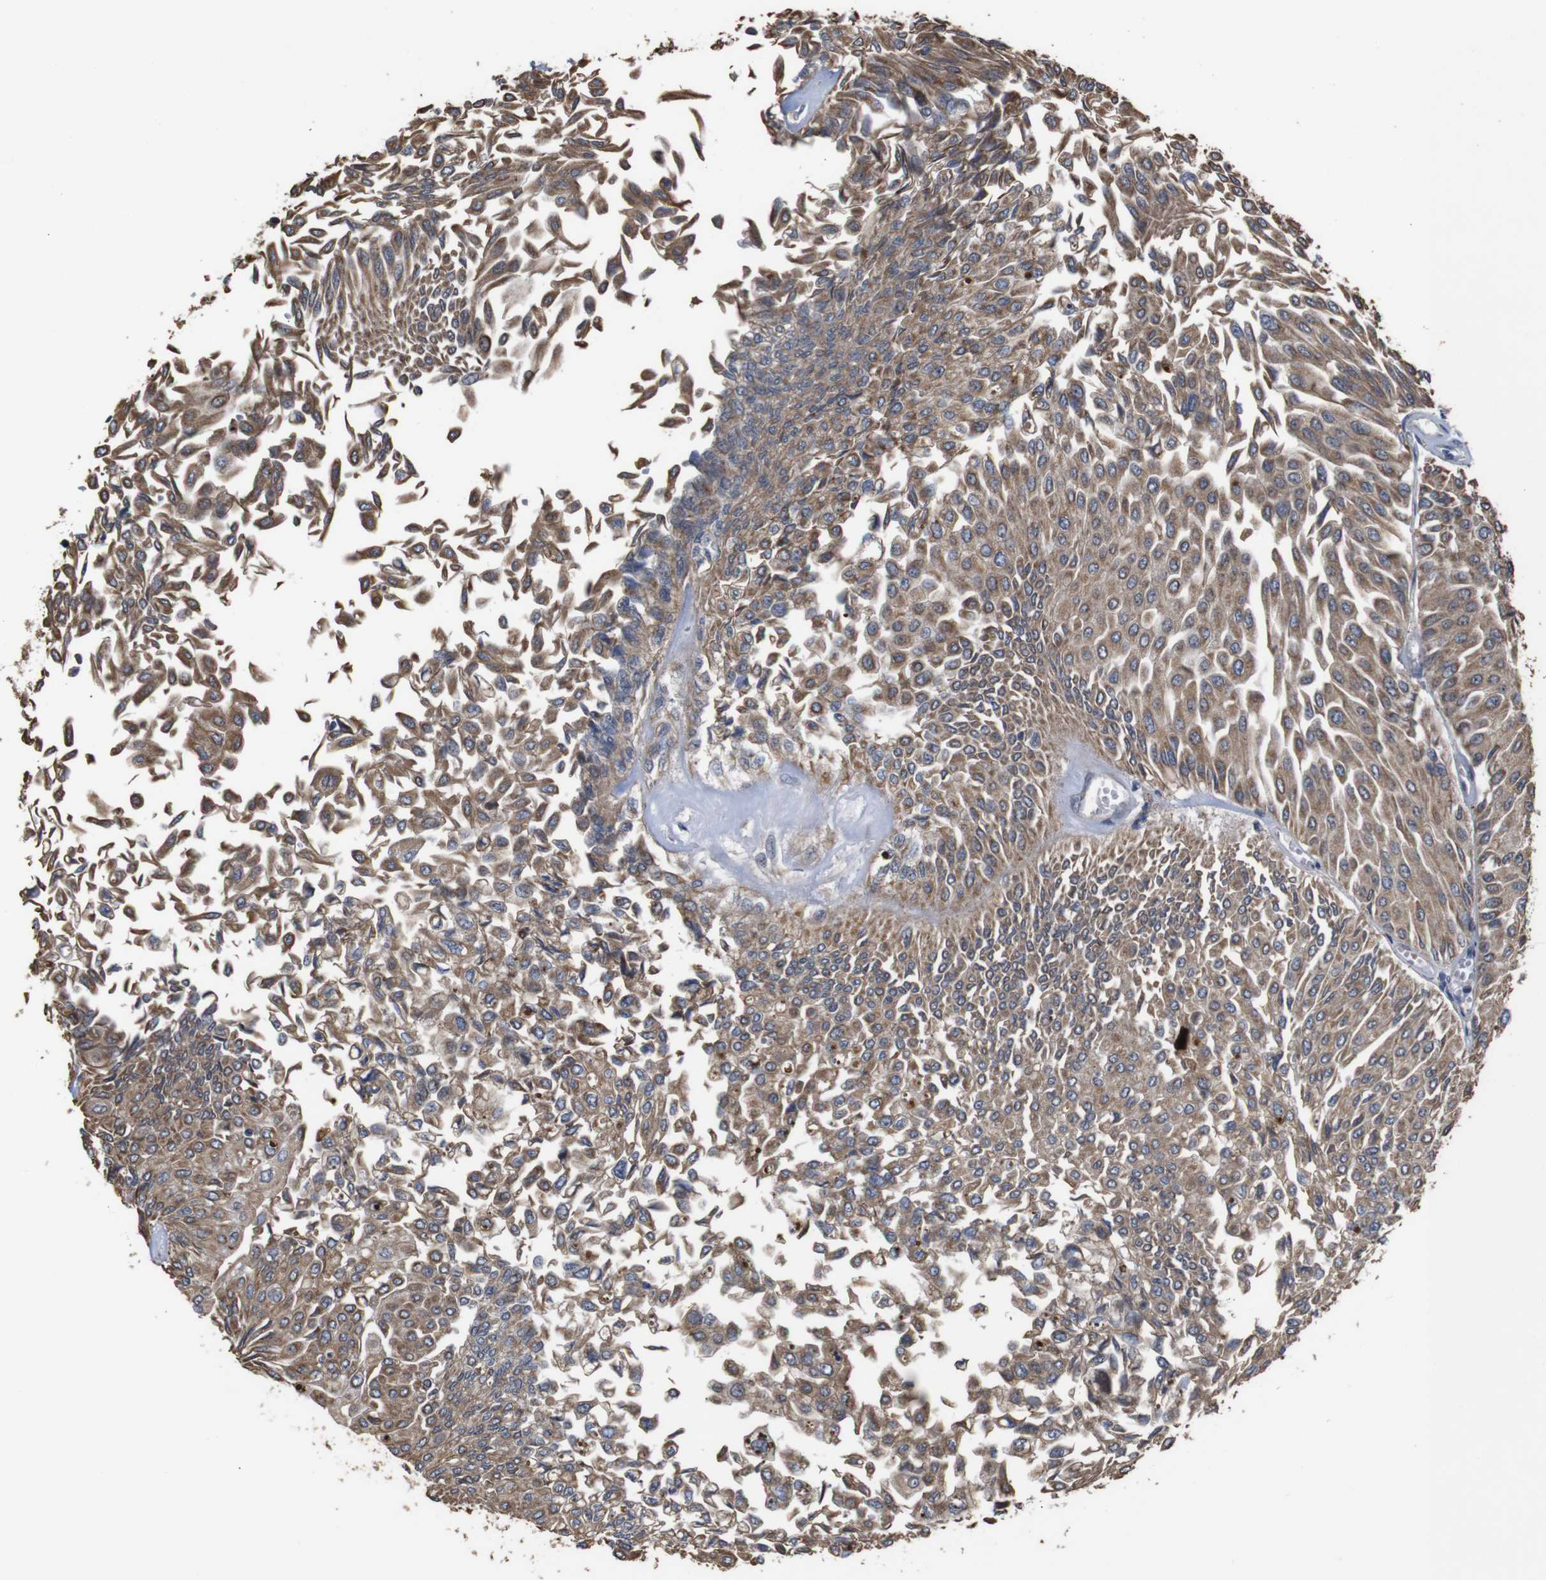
{"staining": {"intensity": "moderate", "quantity": ">75%", "location": "cytoplasmic/membranous"}, "tissue": "urothelial cancer", "cell_type": "Tumor cells", "image_type": "cancer", "snomed": [{"axis": "morphology", "description": "Urothelial carcinoma, Low grade"}, {"axis": "topography", "description": "Urinary bladder"}], "caption": "Moderate cytoplasmic/membranous staining for a protein is present in approximately >75% of tumor cells of urothelial cancer using IHC.", "gene": "ATP7B", "patient": {"sex": "male", "age": 67}}